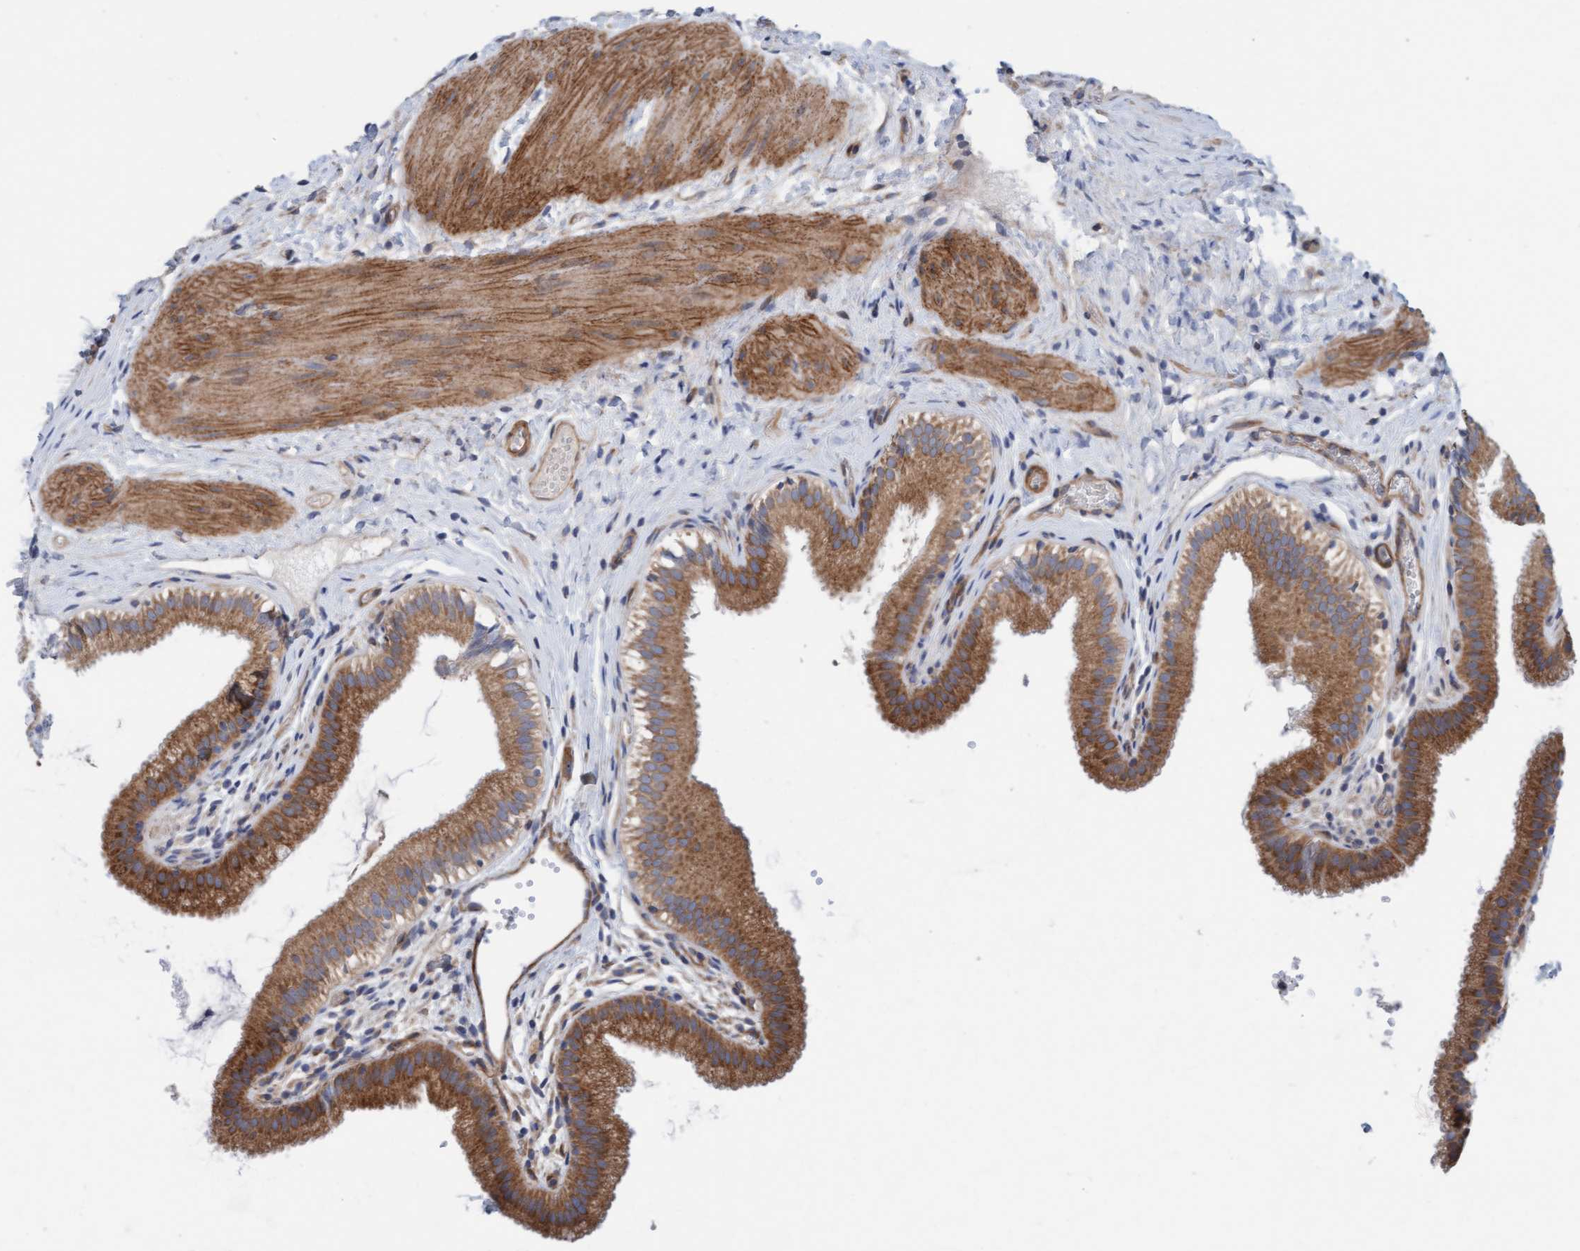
{"staining": {"intensity": "moderate", "quantity": ">75%", "location": "cytoplasmic/membranous"}, "tissue": "gallbladder", "cell_type": "Glandular cells", "image_type": "normal", "snomed": [{"axis": "morphology", "description": "Normal tissue, NOS"}, {"axis": "topography", "description": "Gallbladder"}], "caption": "Gallbladder stained with DAB (3,3'-diaminobenzidine) immunohistochemistry exhibits medium levels of moderate cytoplasmic/membranous positivity in about >75% of glandular cells.", "gene": "CDK5RAP3", "patient": {"sex": "female", "age": 26}}